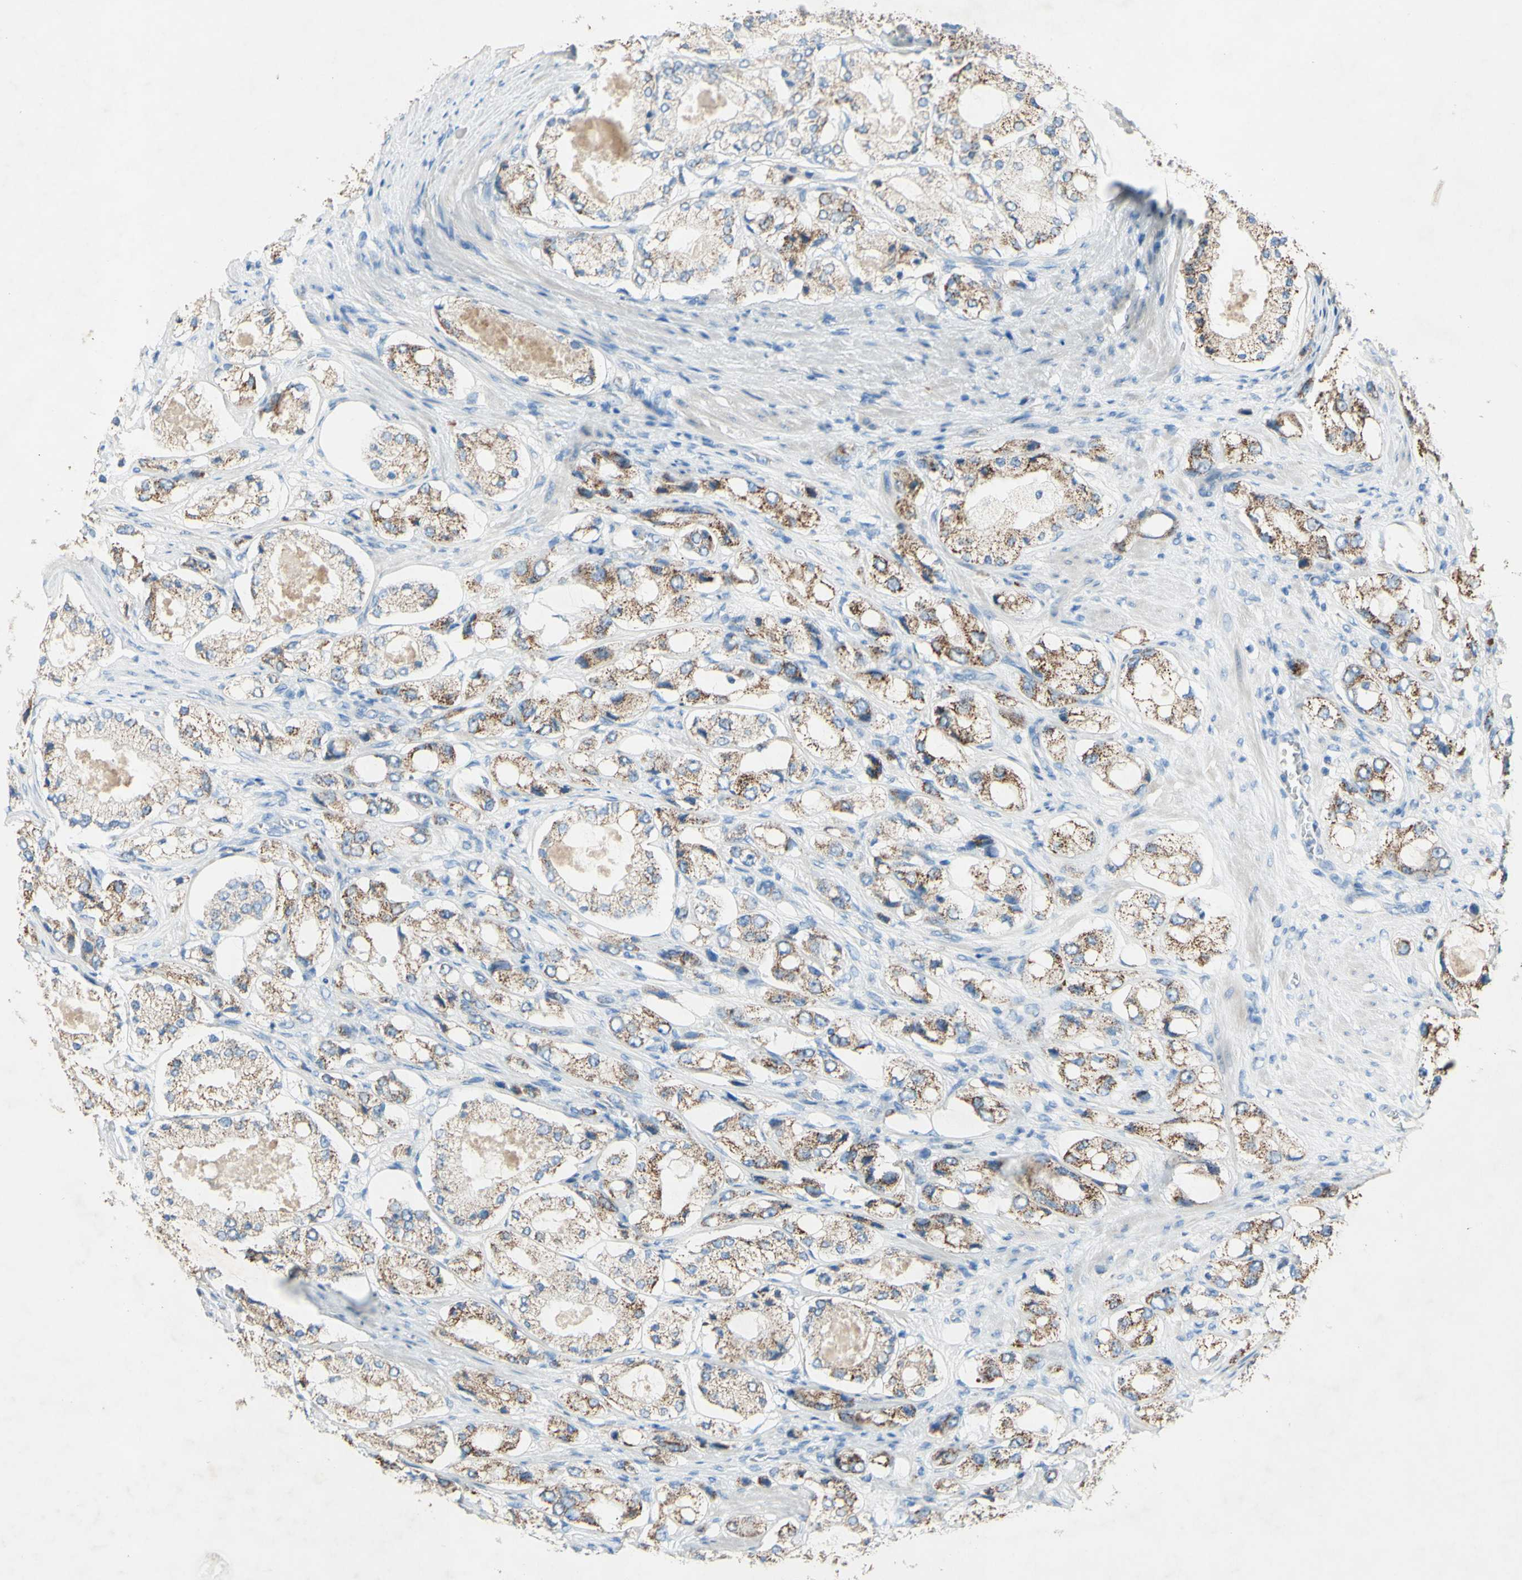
{"staining": {"intensity": "moderate", "quantity": ">75%", "location": "cytoplasmic/membranous"}, "tissue": "prostate cancer", "cell_type": "Tumor cells", "image_type": "cancer", "snomed": [{"axis": "morphology", "description": "Adenocarcinoma, High grade"}, {"axis": "topography", "description": "Prostate"}], "caption": "Immunohistochemical staining of adenocarcinoma (high-grade) (prostate) demonstrates medium levels of moderate cytoplasmic/membranous staining in approximately >75% of tumor cells.", "gene": "ACADL", "patient": {"sex": "male", "age": 65}}